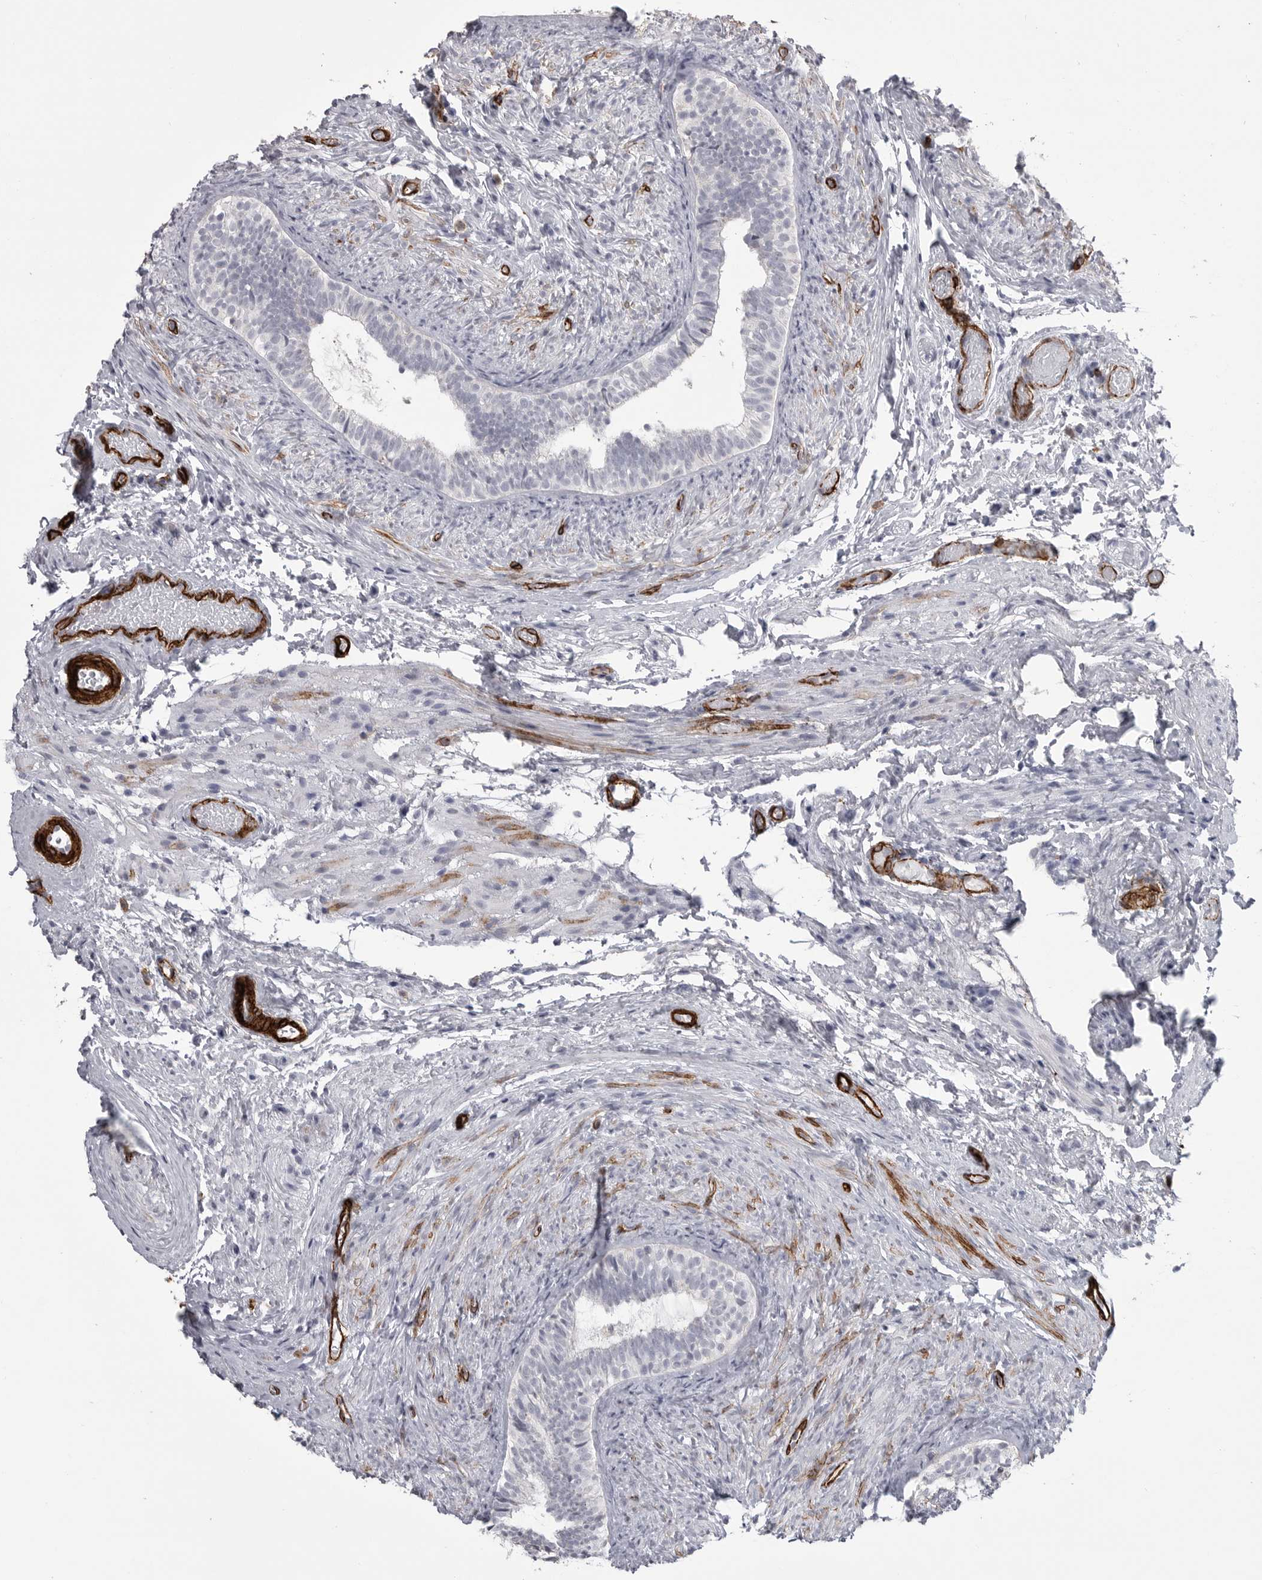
{"staining": {"intensity": "moderate", "quantity": "<25%", "location": "cytoplasmic/membranous"}, "tissue": "epididymis", "cell_type": "Glandular cells", "image_type": "normal", "snomed": [{"axis": "morphology", "description": "Normal tissue, NOS"}, {"axis": "topography", "description": "Epididymis"}], "caption": "Unremarkable epididymis shows moderate cytoplasmic/membranous staining in approximately <25% of glandular cells, visualized by immunohistochemistry. Nuclei are stained in blue.", "gene": "AOC3", "patient": {"sex": "male", "age": 5}}